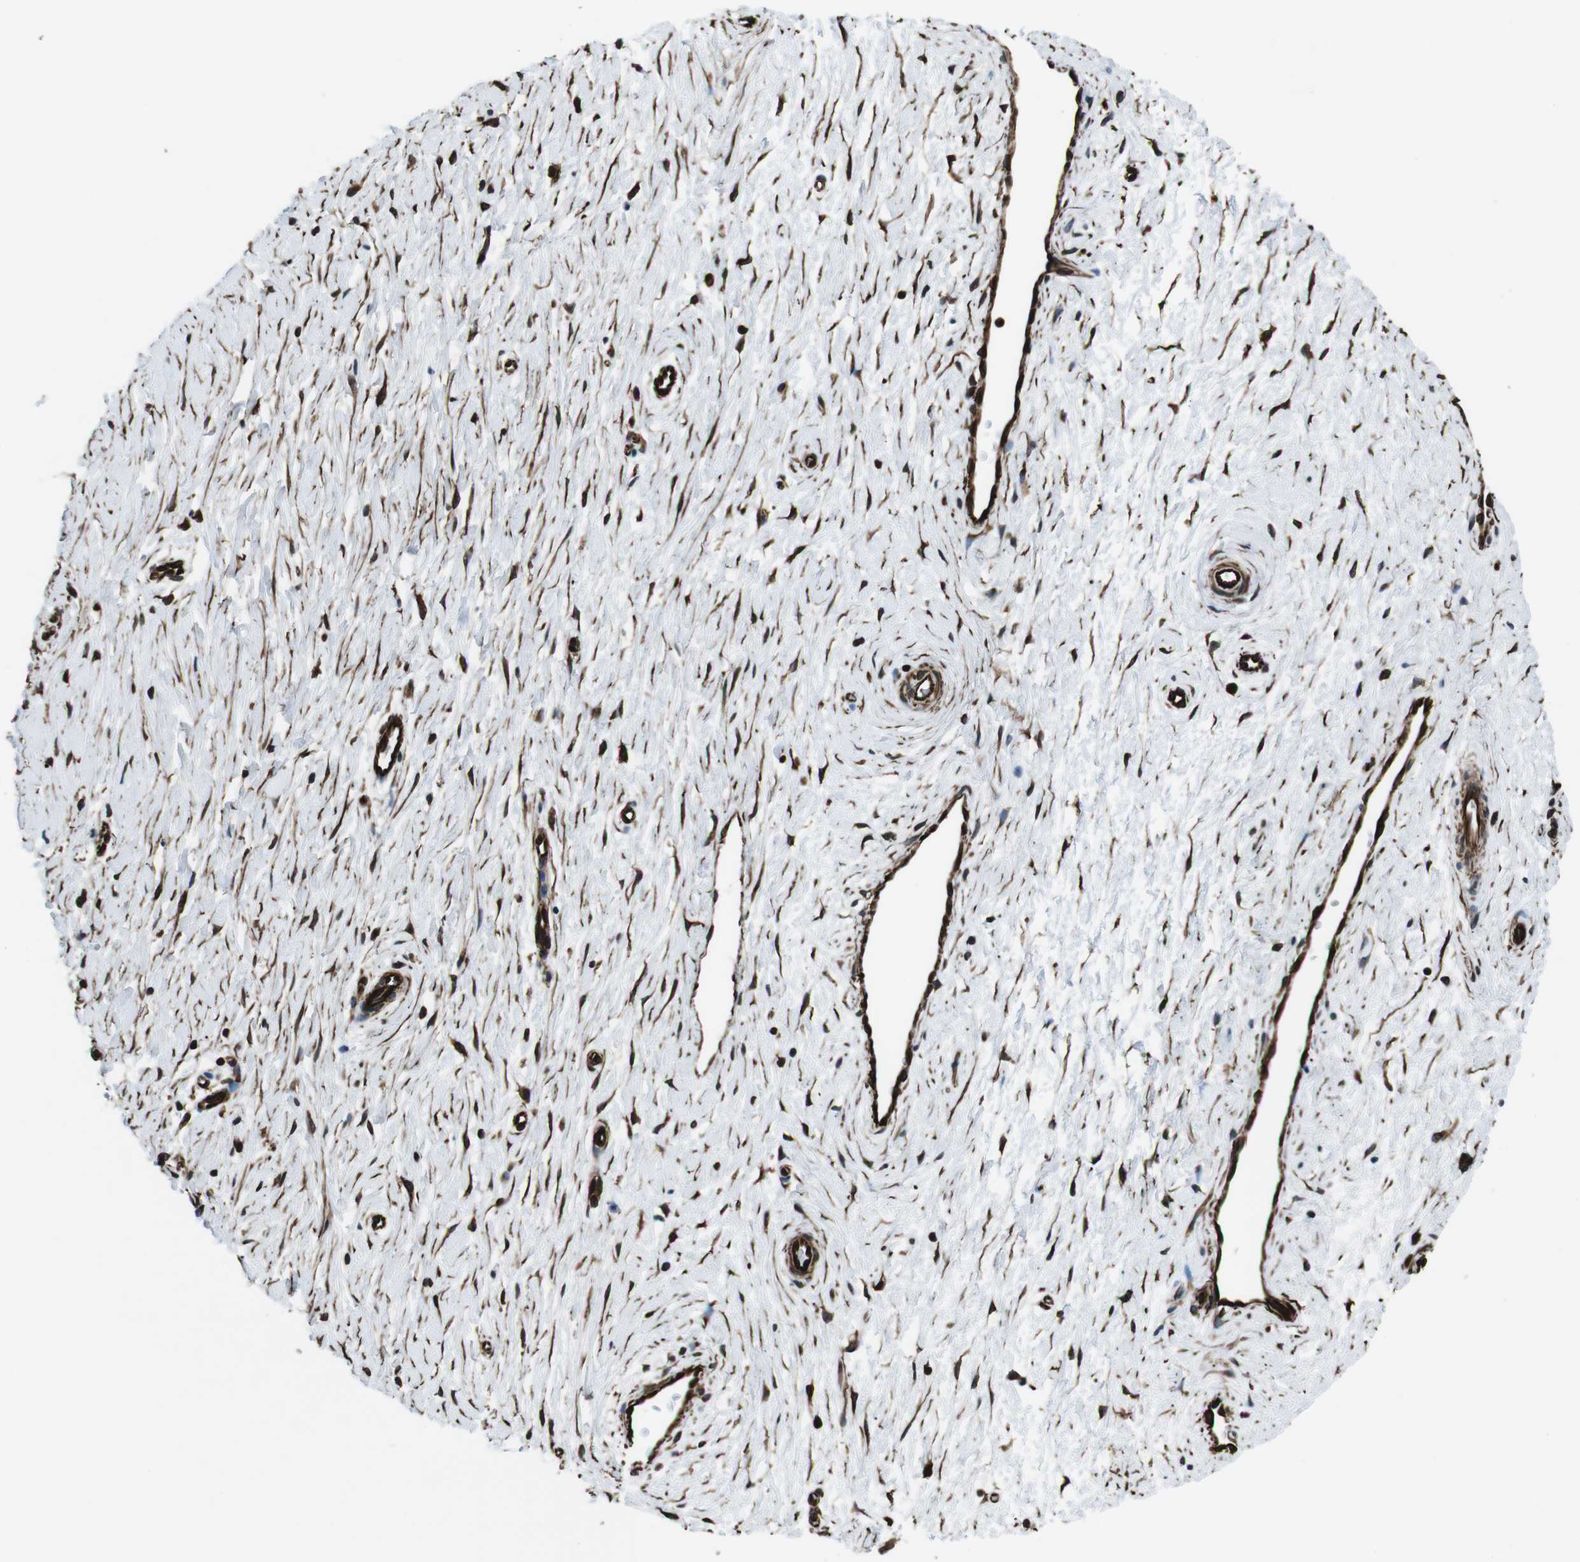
{"staining": {"intensity": "weak", "quantity": "<25%", "location": "cytoplasmic/membranous"}, "tissue": "cervix", "cell_type": "Glandular cells", "image_type": "normal", "snomed": [{"axis": "morphology", "description": "Normal tissue, NOS"}, {"axis": "topography", "description": "Cervix"}], "caption": "Photomicrograph shows no protein expression in glandular cells of benign cervix. (Immunohistochemistry (ihc), brightfield microscopy, high magnification).", "gene": "LRRC49", "patient": {"sex": "female", "age": 39}}